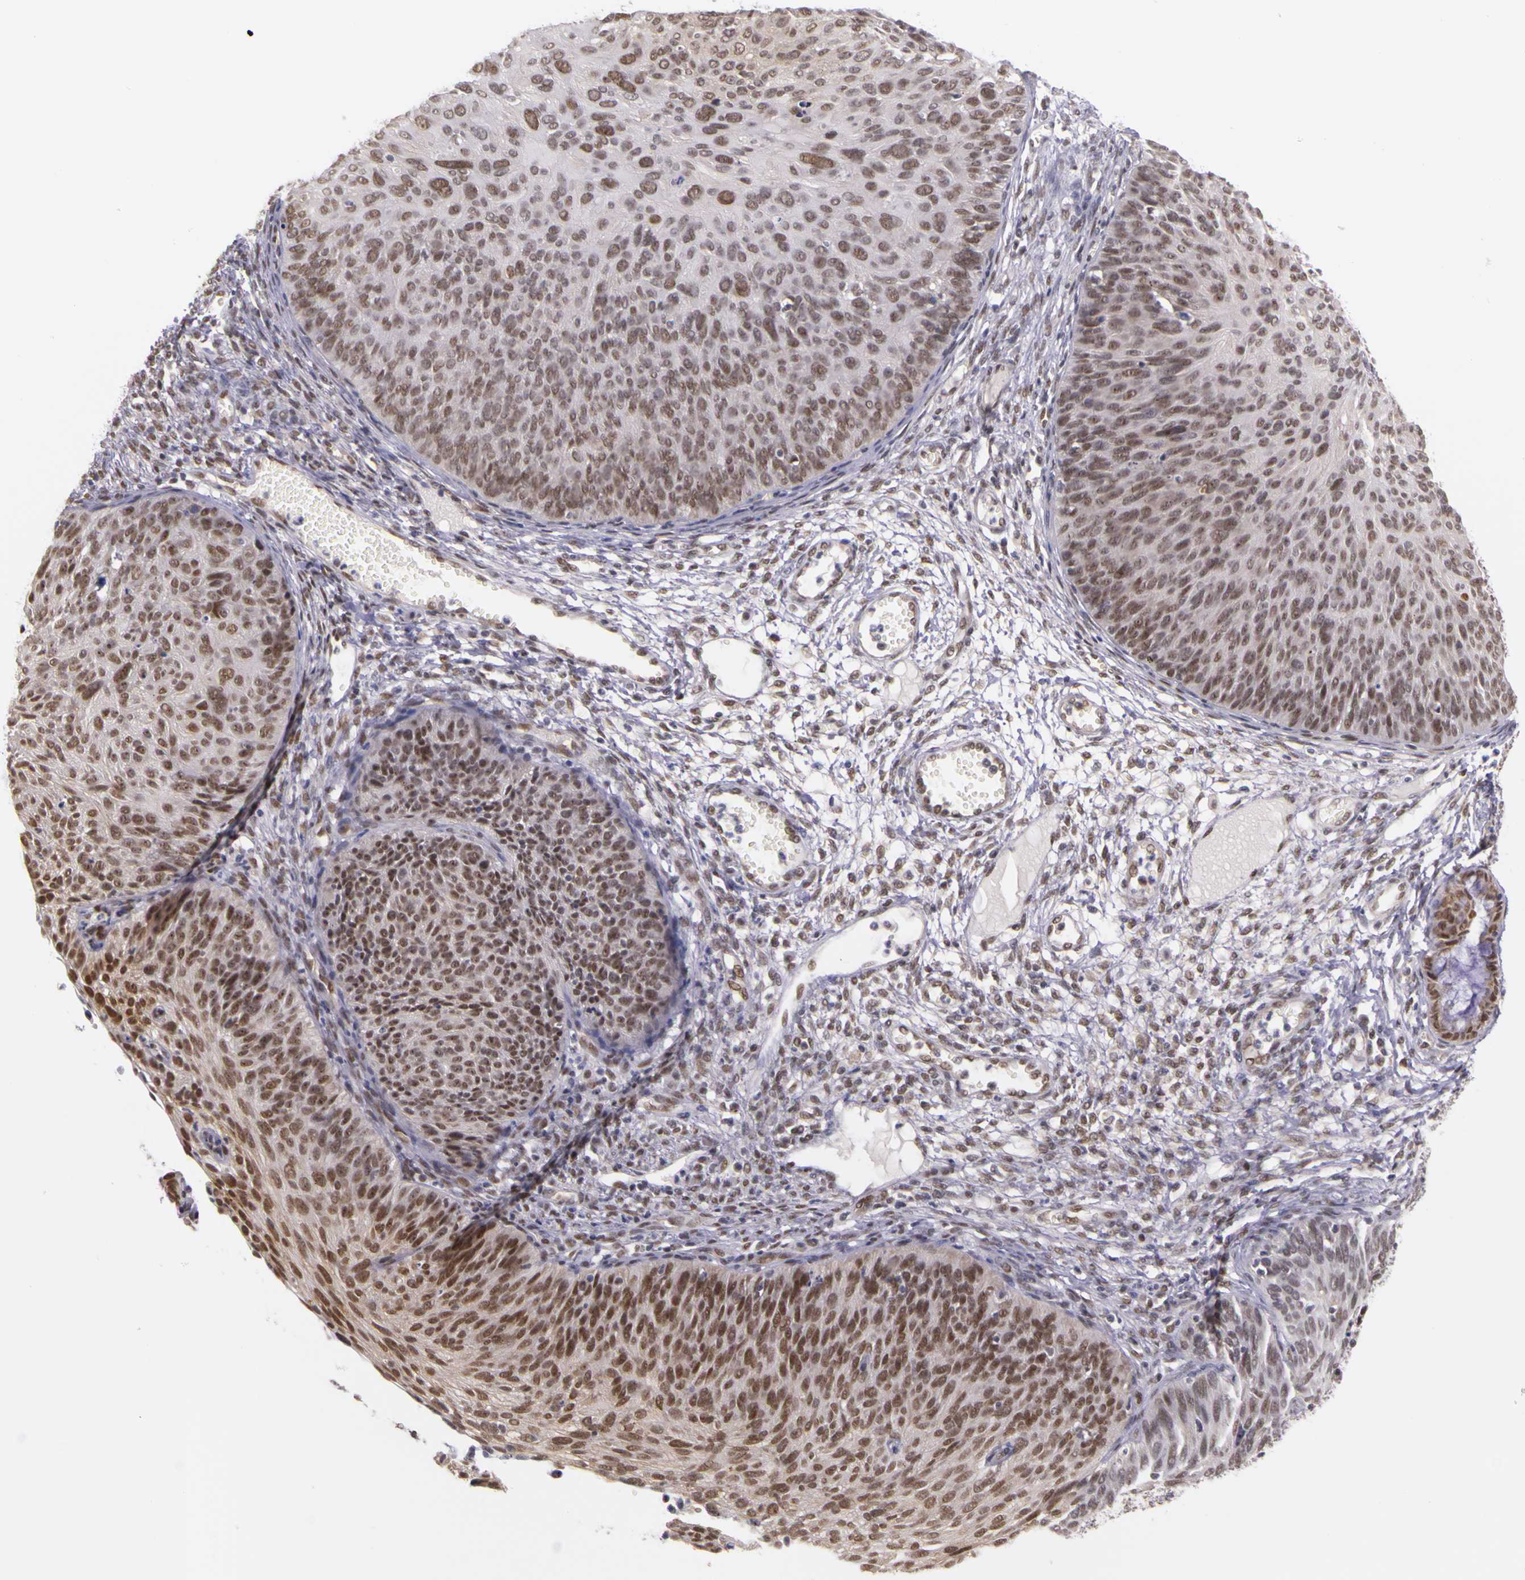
{"staining": {"intensity": "moderate", "quantity": ">75%", "location": "nuclear"}, "tissue": "cervical cancer", "cell_type": "Tumor cells", "image_type": "cancer", "snomed": [{"axis": "morphology", "description": "Squamous cell carcinoma, NOS"}, {"axis": "topography", "description": "Cervix"}], "caption": "The image displays immunohistochemical staining of cervical cancer. There is moderate nuclear expression is present in approximately >75% of tumor cells.", "gene": "WDR13", "patient": {"sex": "female", "age": 36}}